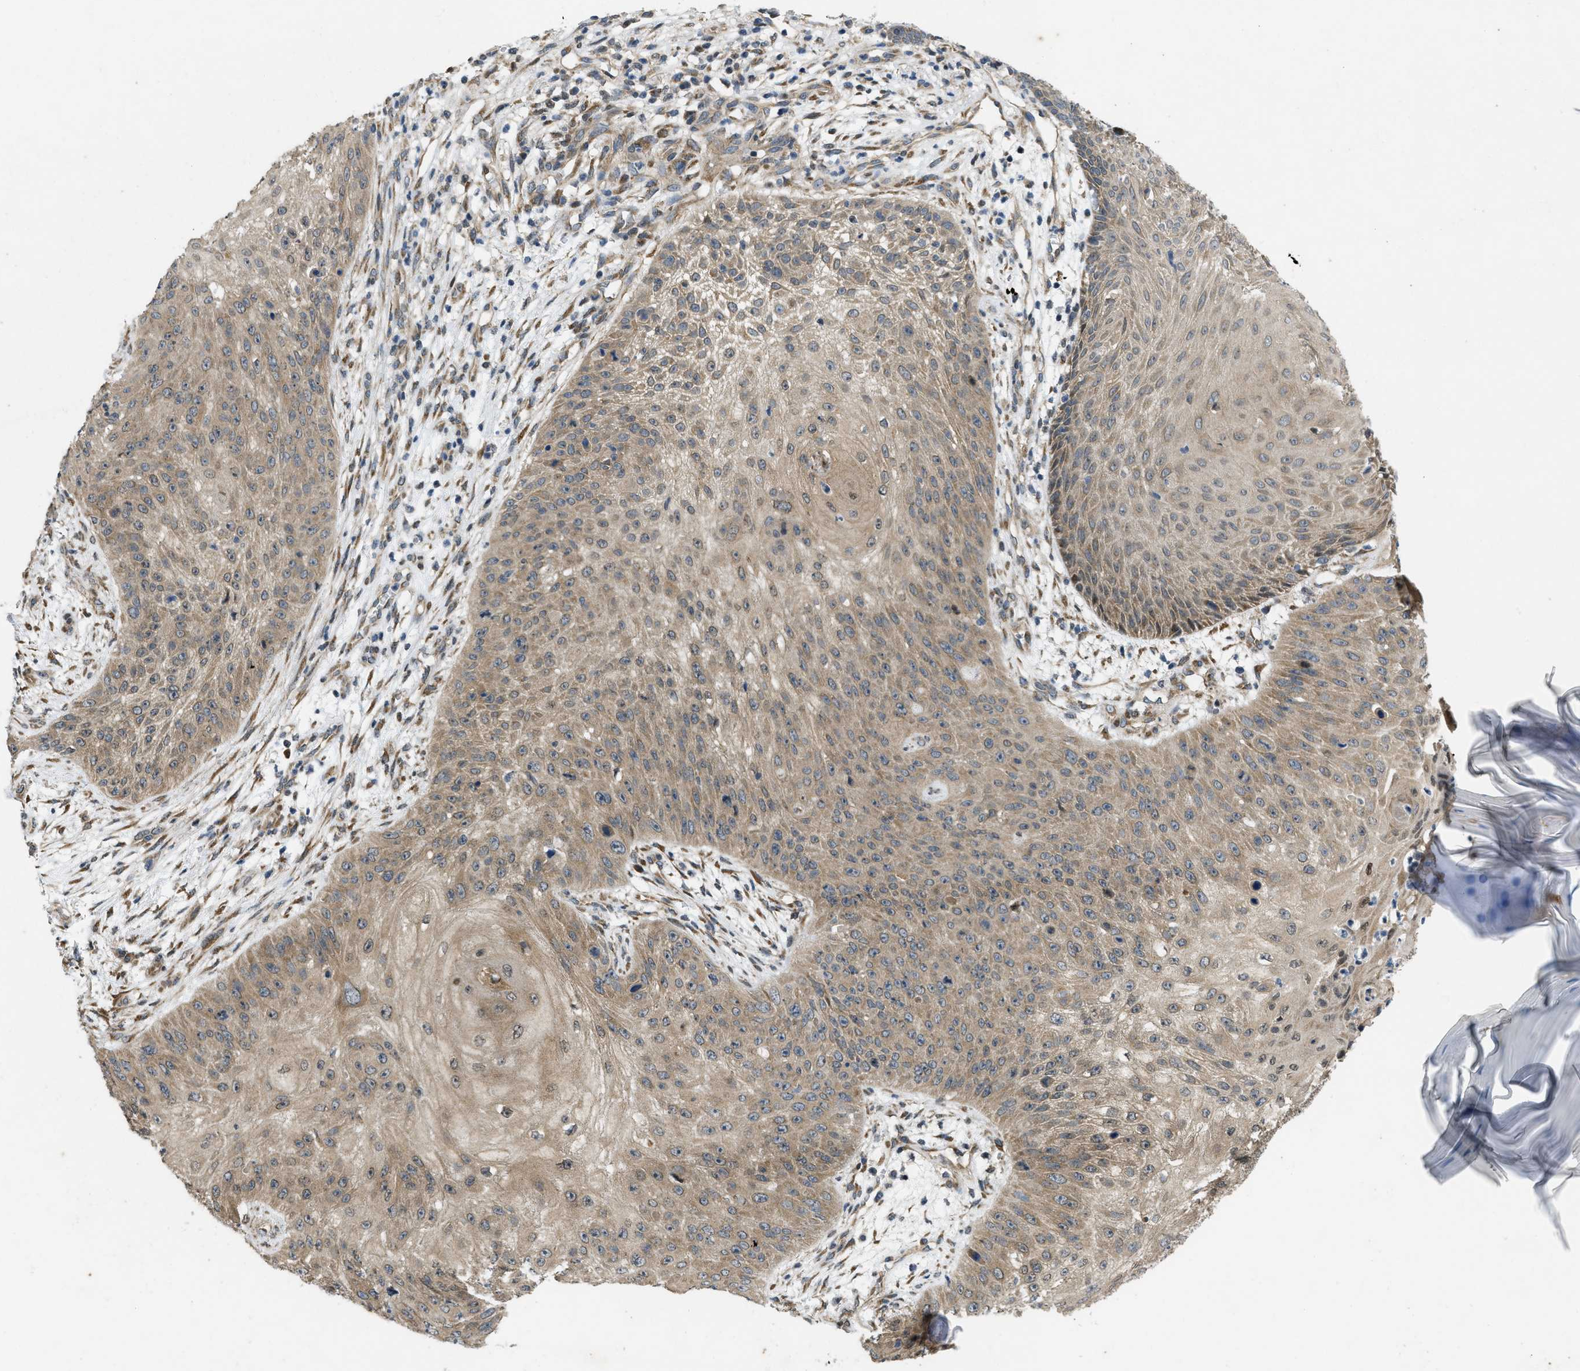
{"staining": {"intensity": "moderate", "quantity": ">75%", "location": "cytoplasmic/membranous"}, "tissue": "skin cancer", "cell_type": "Tumor cells", "image_type": "cancer", "snomed": [{"axis": "morphology", "description": "Squamous cell carcinoma, NOS"}, {"axis": "topography", "description": "Skin"}], "caption": "Protein expression by immunohistochemistry (IHC) shows moderate cytoplasmic/membranous positivity in approximately >75% of tumor cells in squamous cell carcinoma (skin).", "gene": "IFNLR1", "patient": {"sex": "female", "age": 80}}